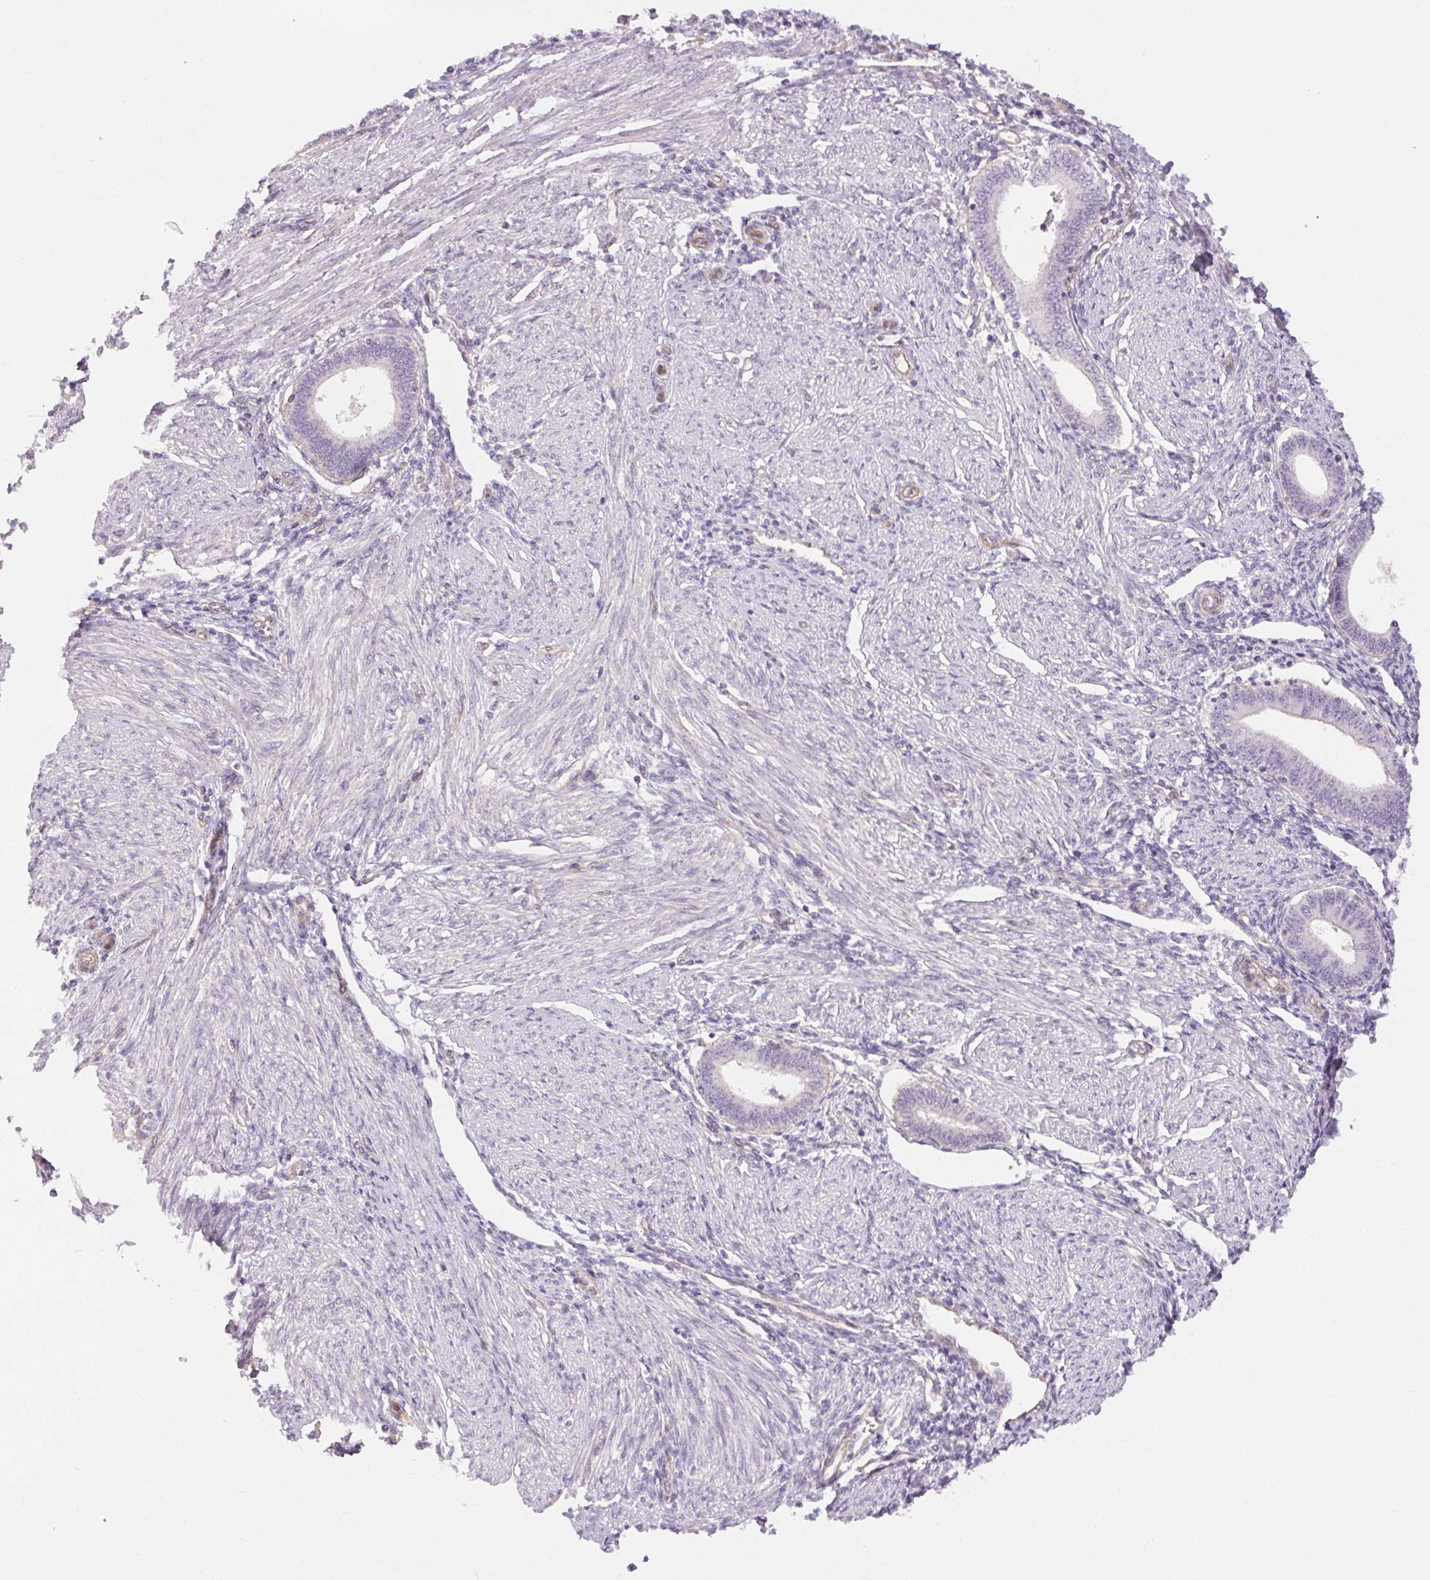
{"staining": {"intensity": "negative", "quantity": "none", "location": "none"}, "tissue": "endometrium", "cell_type": "Cells in endometrial stroma", "image_type": "normal", "snomed": [{"axis": "morphology", "description": "Normal tissue, NOS"}, {"axis": "topography", "description": "Endometrium"}], "caption": "An IHC photomicrograph of benign endometrium is shown. There is no staining in cells in endometrial stroma of endometrium. (Stains: DAB immunohistochemistry (IHC) with hematoxylin counter stain, Microscopy: brightfield microscopy at high magnification).", "gene": "TM6SF1", "patient": {"sex": "female", "age": 42}}